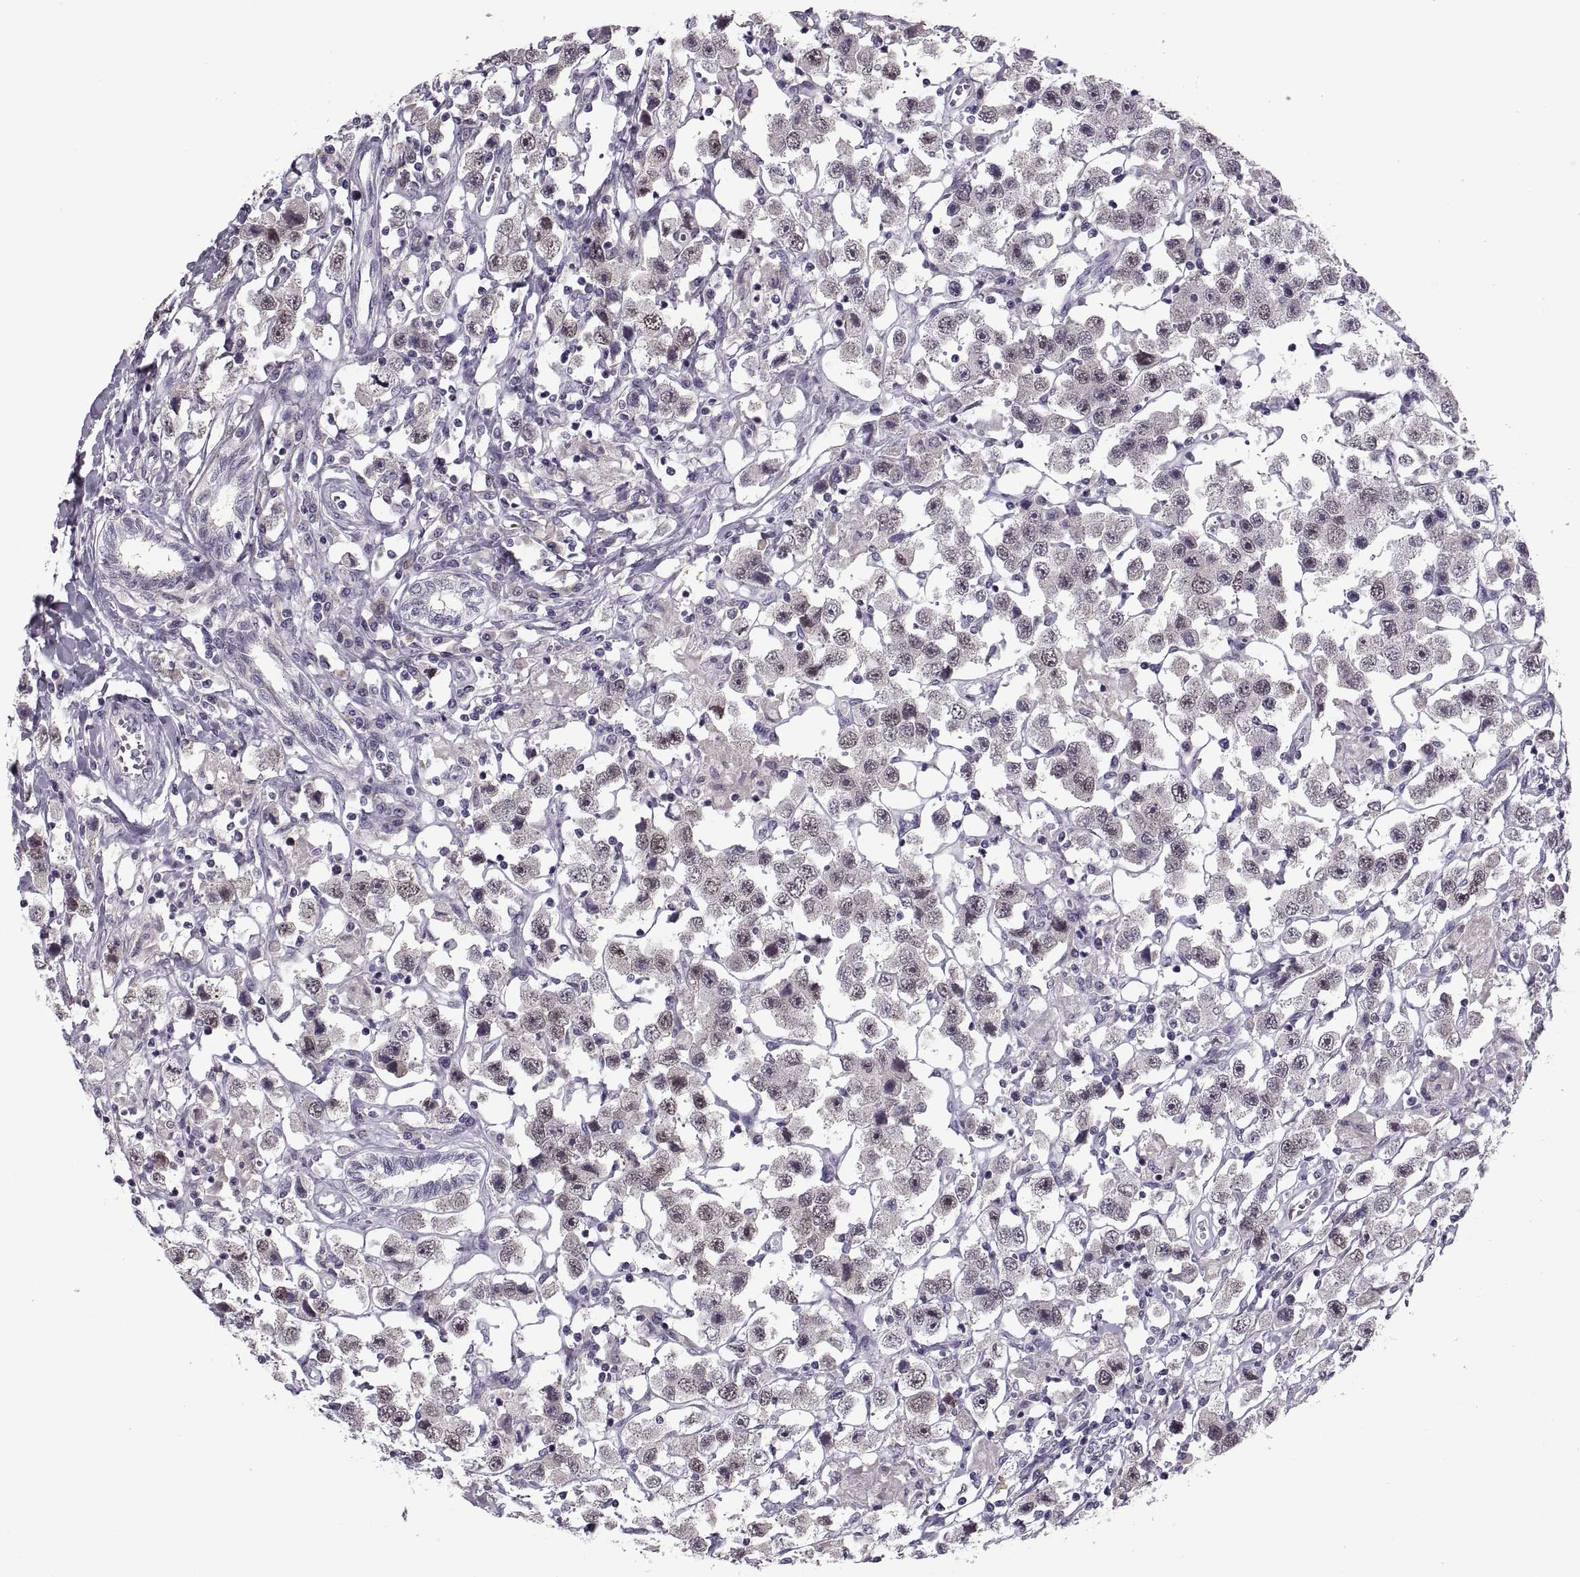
{"staining": {"intensity": "negative", "quantity": "none", "location": "none"}, "tissue": "testis cancer", "cell_type": "Tumor cells", "image_type": "cancer", "snomed": [{"axis": "morphology", "description": "Seminoma, NOS"}, {"axis": "topography", "description": "Testis"}], "caption": "A high-resolution micrograph shows immunohistochemistry (IHC) staining of seminoma (testis), which exhibits no significant positivity in tumor cells.", "gene": "CACNA1F", "patient": {"sex": "male", "age": 45}}